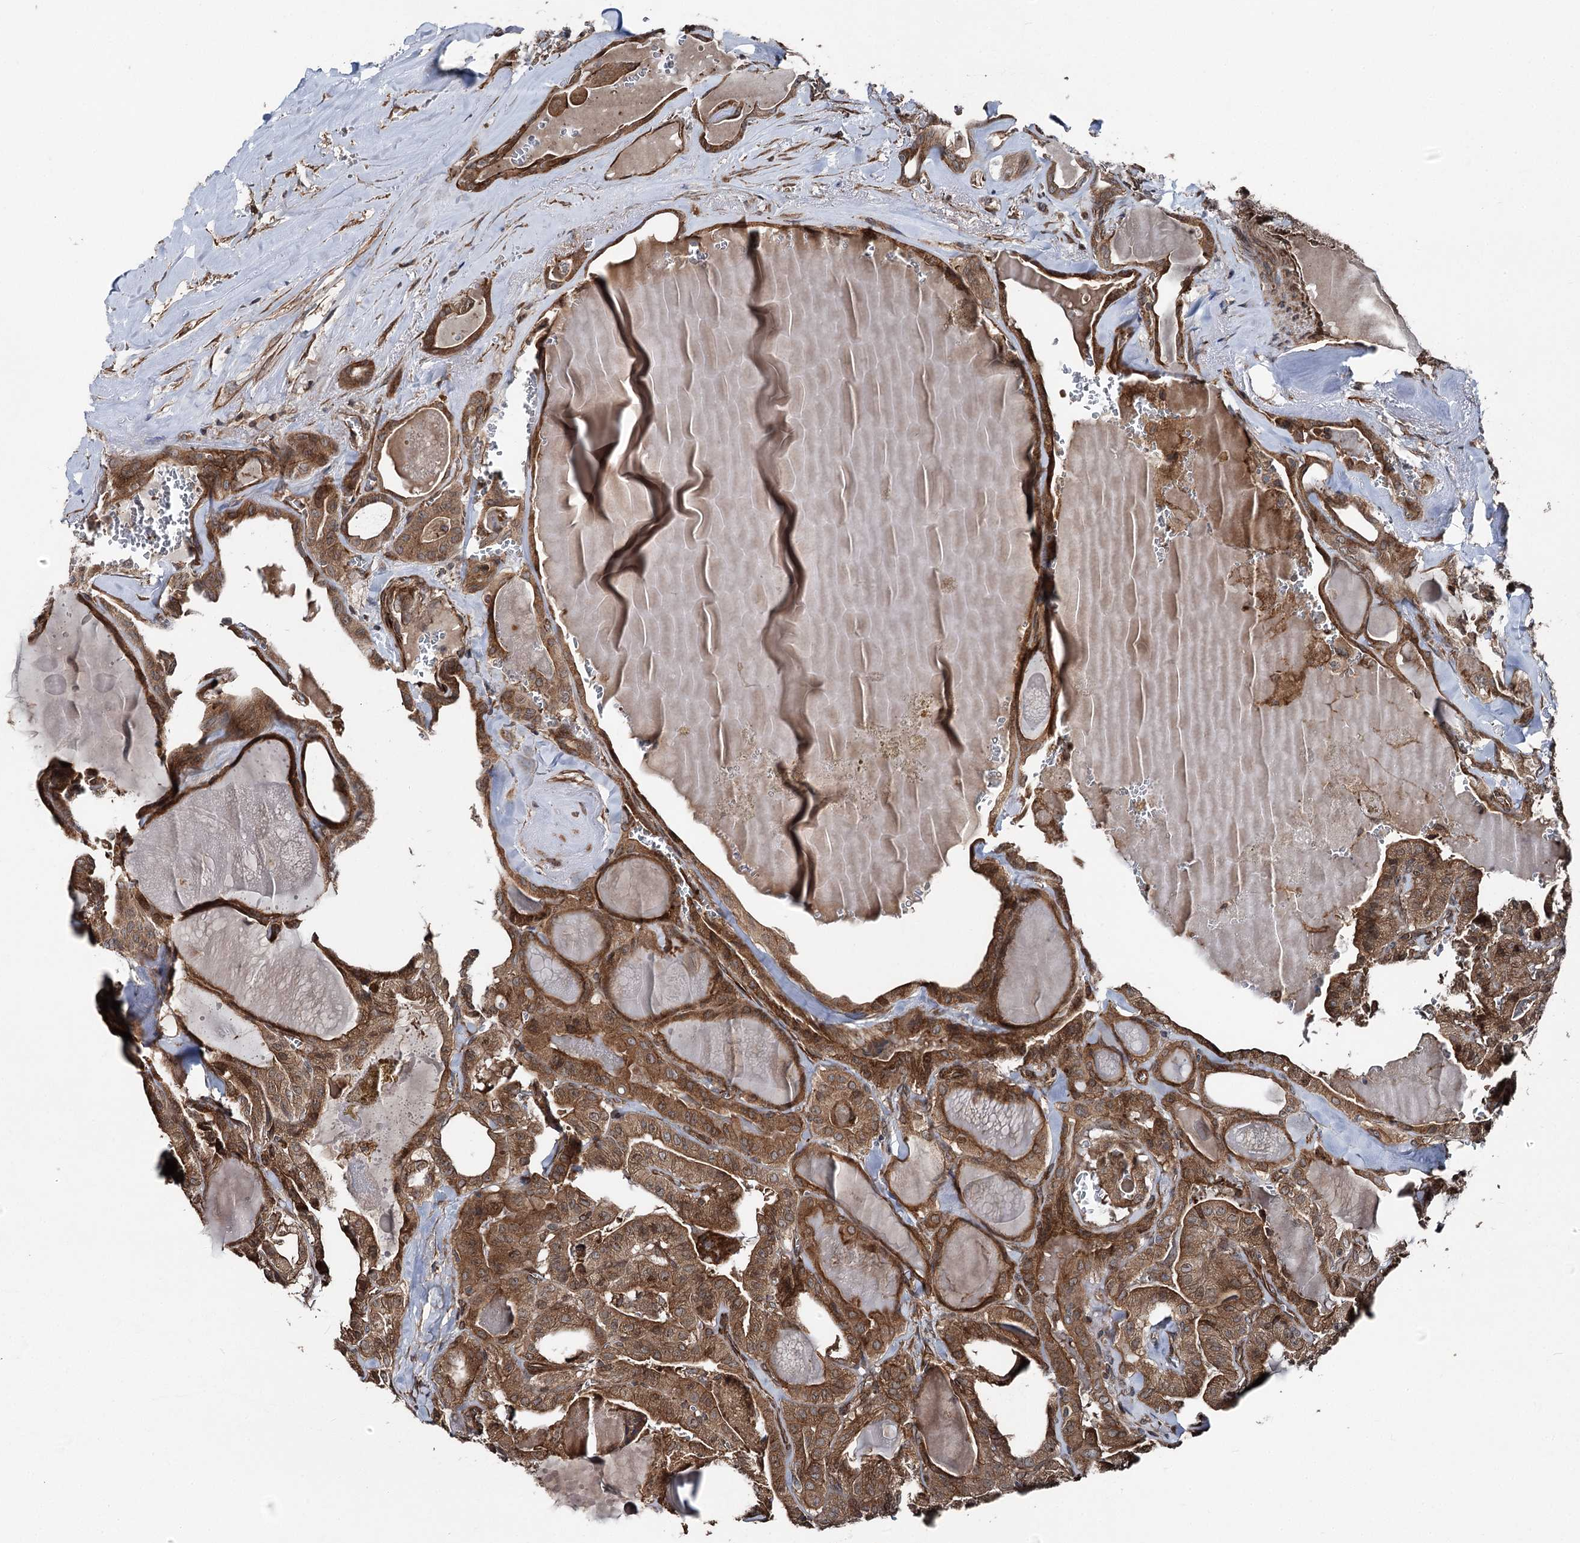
{"staining": {"intensity": "moderate", "quantity": ">75%", "location": "cytoplasmic/membranous"}, "tissue": "thyroid cancer", "cell_type": "Tumor cells", "image_type": "cancer", "snomed": [{"axis": "morphology", "description": "Papillary adenocarcinoma, NOS"}, {"axis": "topography", "description": "Thyroid gland"}], "caption": "Thyroid cancer stained with DAB (3,3'-diaminobenzidine) immunohistochemistry (IHC) reveals medium levels of moderate cytoplasmic/membranous positivity in approximately >75% of tumor cells.", "gene": "ITFG2", "patient": {"sex": "male", "age": 52}}